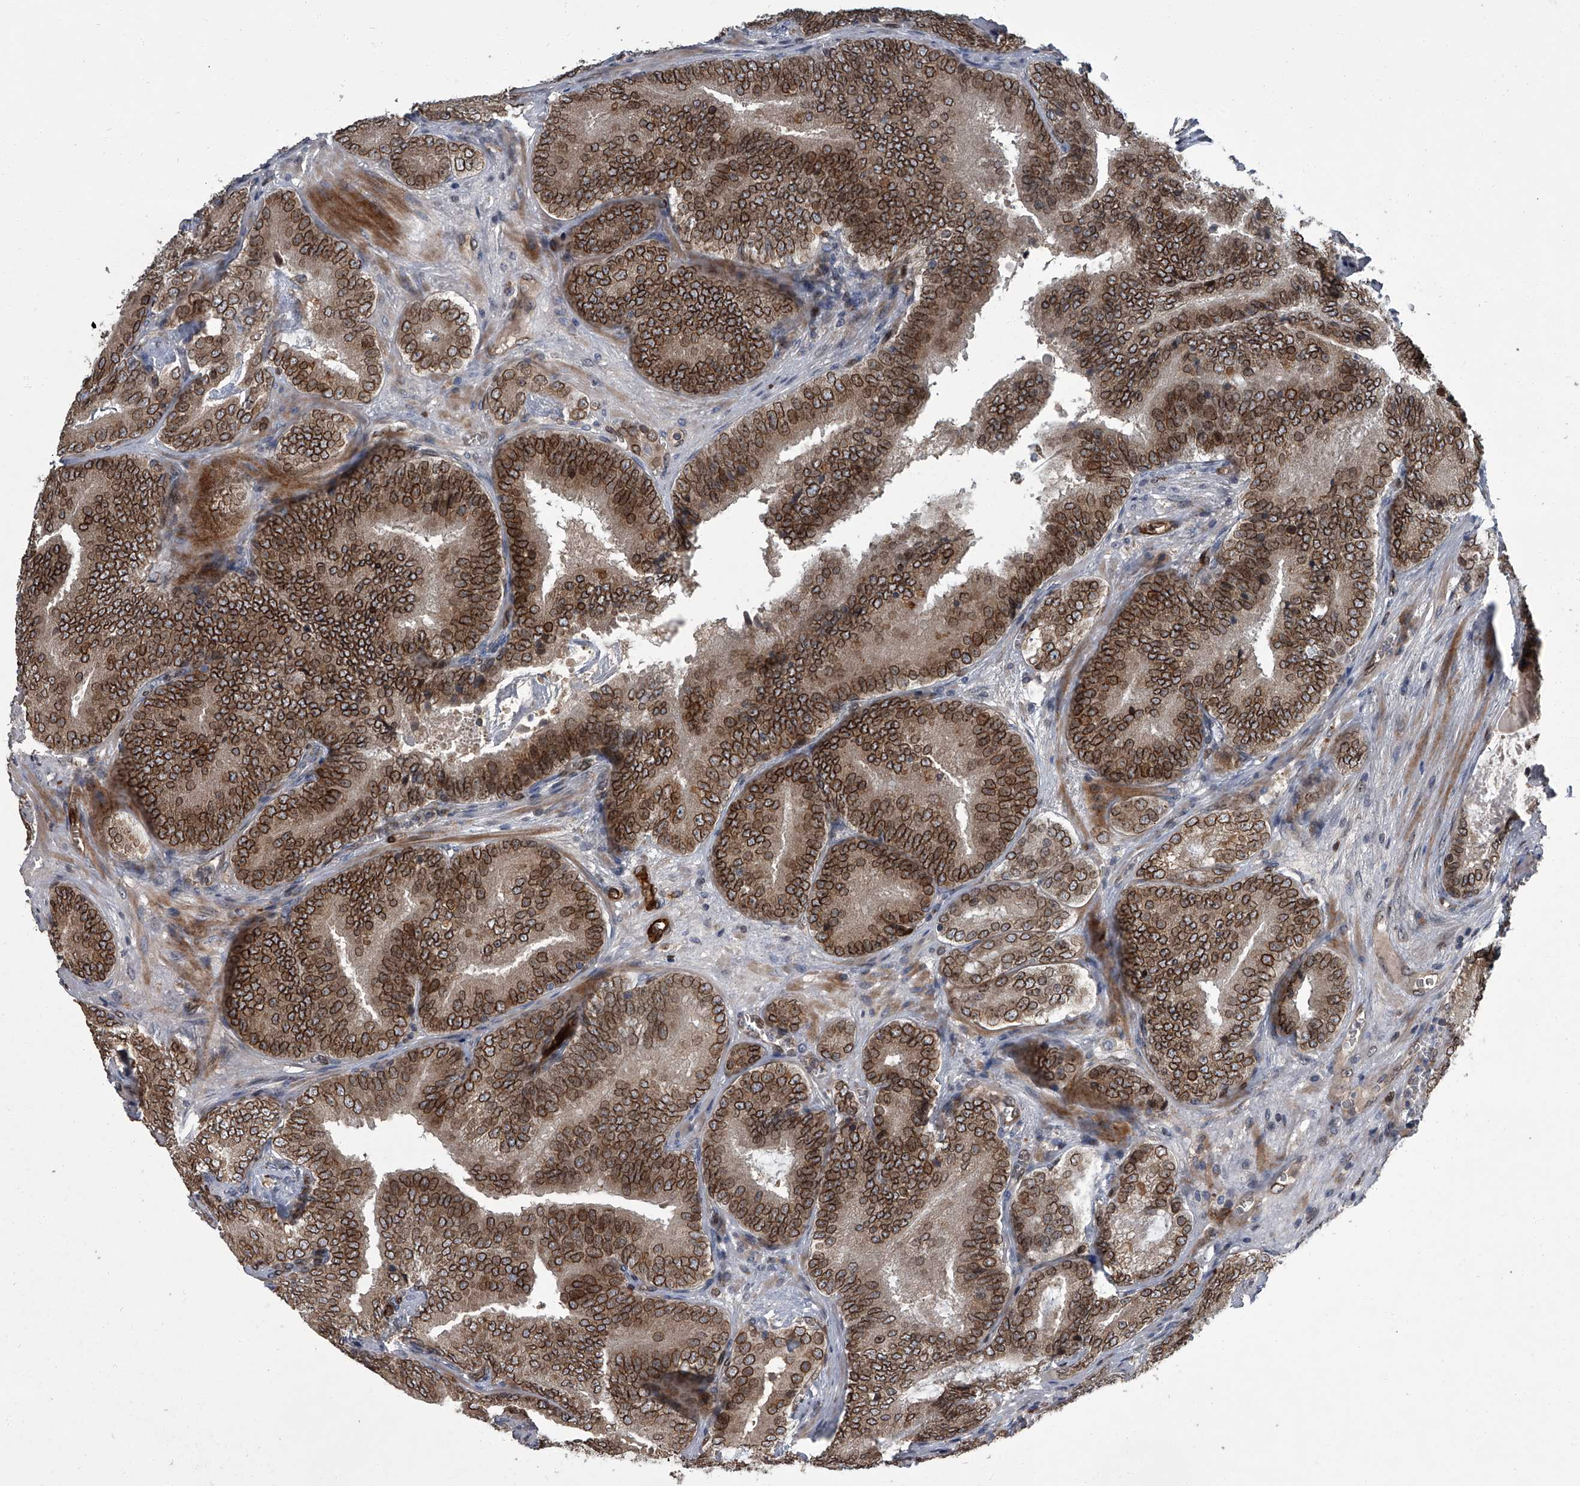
{"staining": {"intensity": "strong", "quantity": ">75%", "location": "cytoplasmic/membranous,nuclear"}, "tissue": "prostate cancer", "cell_type": "Tumor cells", "image_type": "cancer", "snomed": [{"axis": "morphology", "description": "Adenocarcinoma, High grade"}, {"axis": "topography", "description": "Prostate"}], "caption": "Tumor cells show strong cytoplasmic/membranous and nuclear positivity in about >75% of cells in prostate cancer (high-grade adenocarcinoma). The staining is performed using DAB (3,3'-diaminobenzidine) brown chromogen to label protein expression. The nuclei are counter-stained blue using hematoxylin.", "gene": "LRRC8C", "patient": {"sex": "male", "age": 66}}